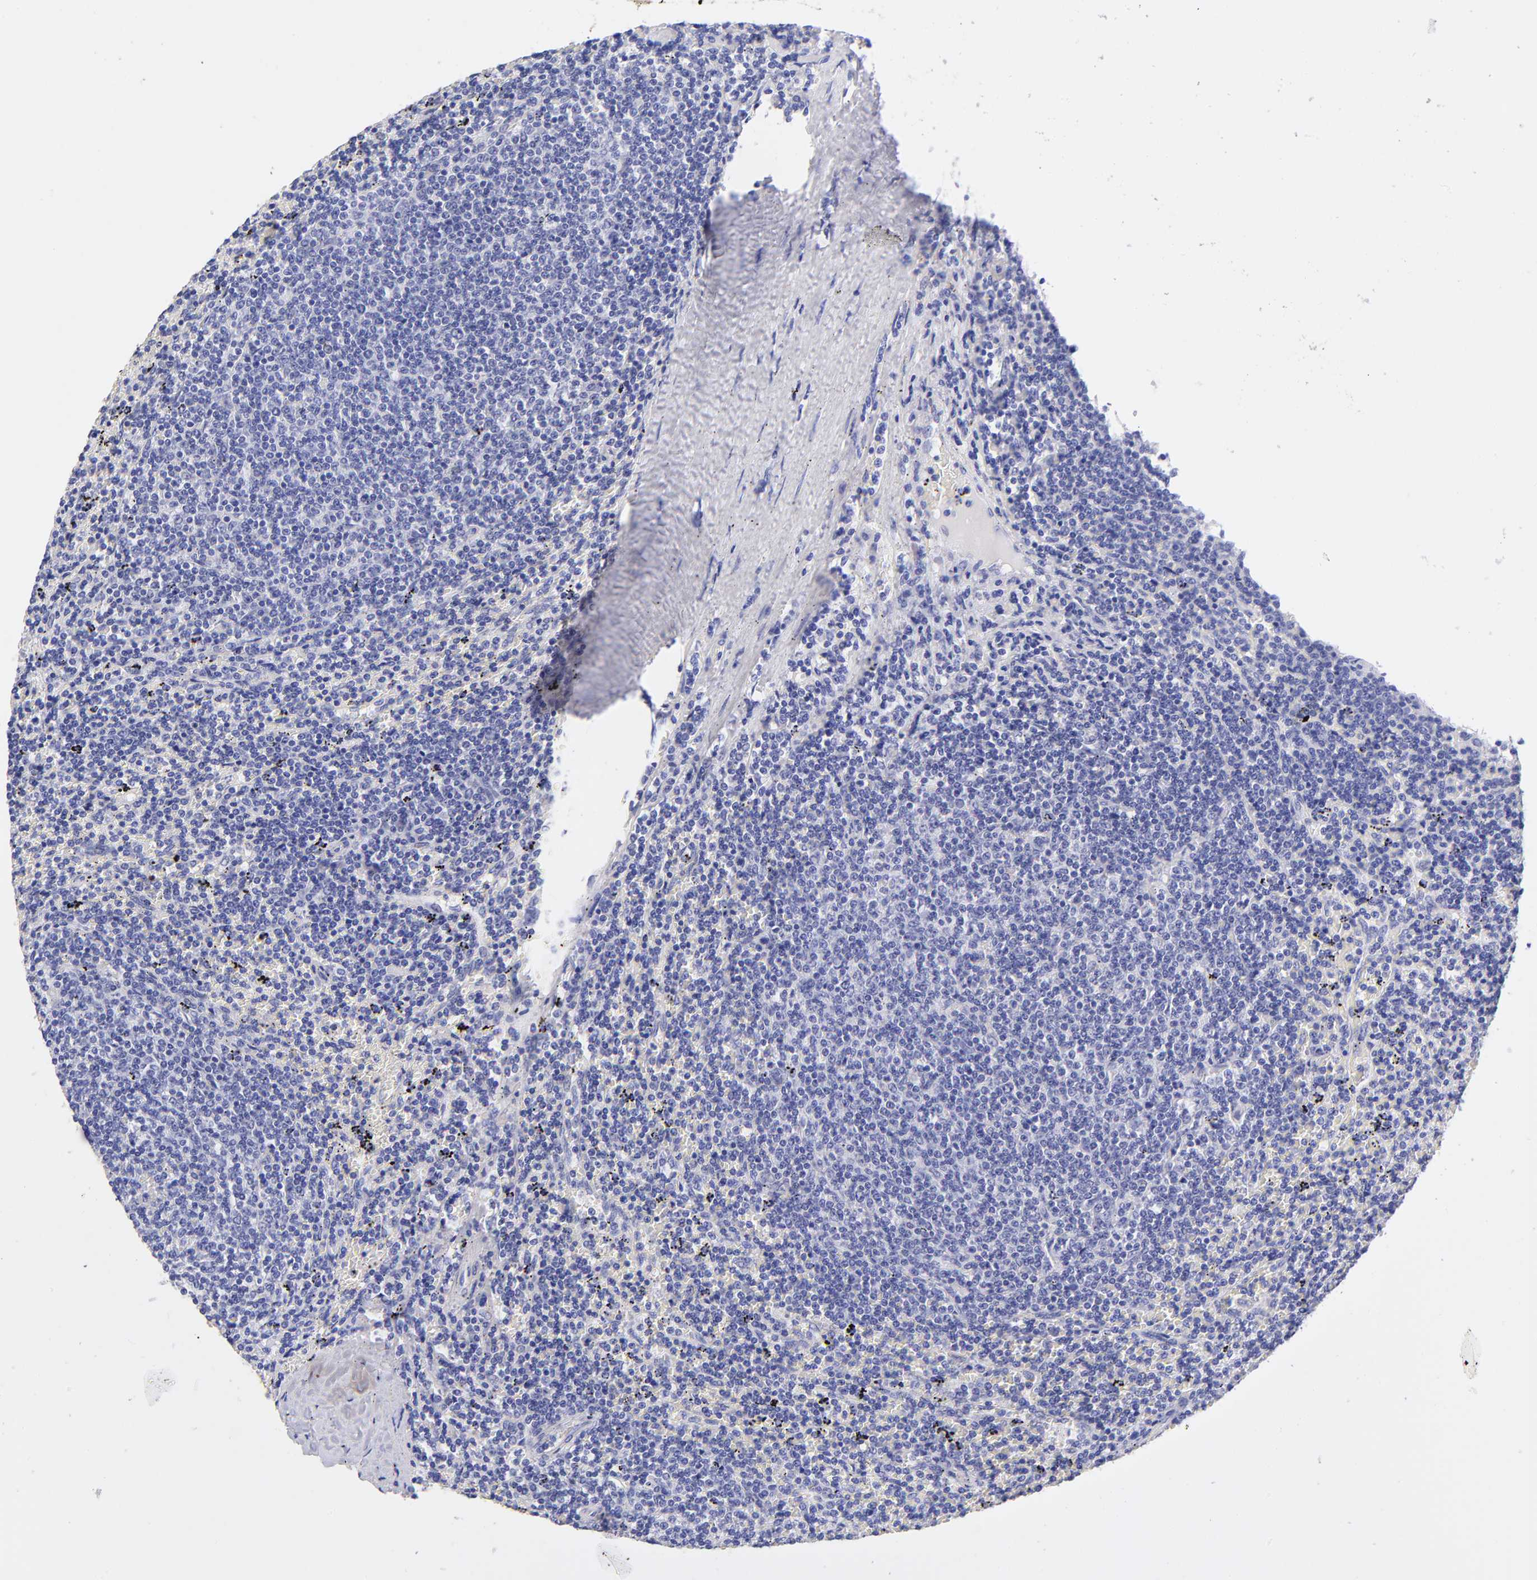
{"staining": {"intensity": "negative", "quantity": "none", "location": "none"}, "tissue": "lymphoma", "cell_type": "Tumor cells", "image_type": "cancer", "snomed": [{"axis": "morphology", "description": "Malignant lymphoma, non-Hodgkin's type, Low grade"}, {"axis": "topography", "description": "Spleen"}], "caption": "High power microscopy micrograph of an immunohistochemistry photomicrograph of malignant lymphoma, non-Hodgkin's type (low-grade), revealing no significant expression in tumor cells. (Stains: DAB IHC with hematoxylin counter stain, Microscopy: brightfield microscopy at high magnification).", "gene": "RAB3B", "patient": {"sex": "female", "age": 50}}